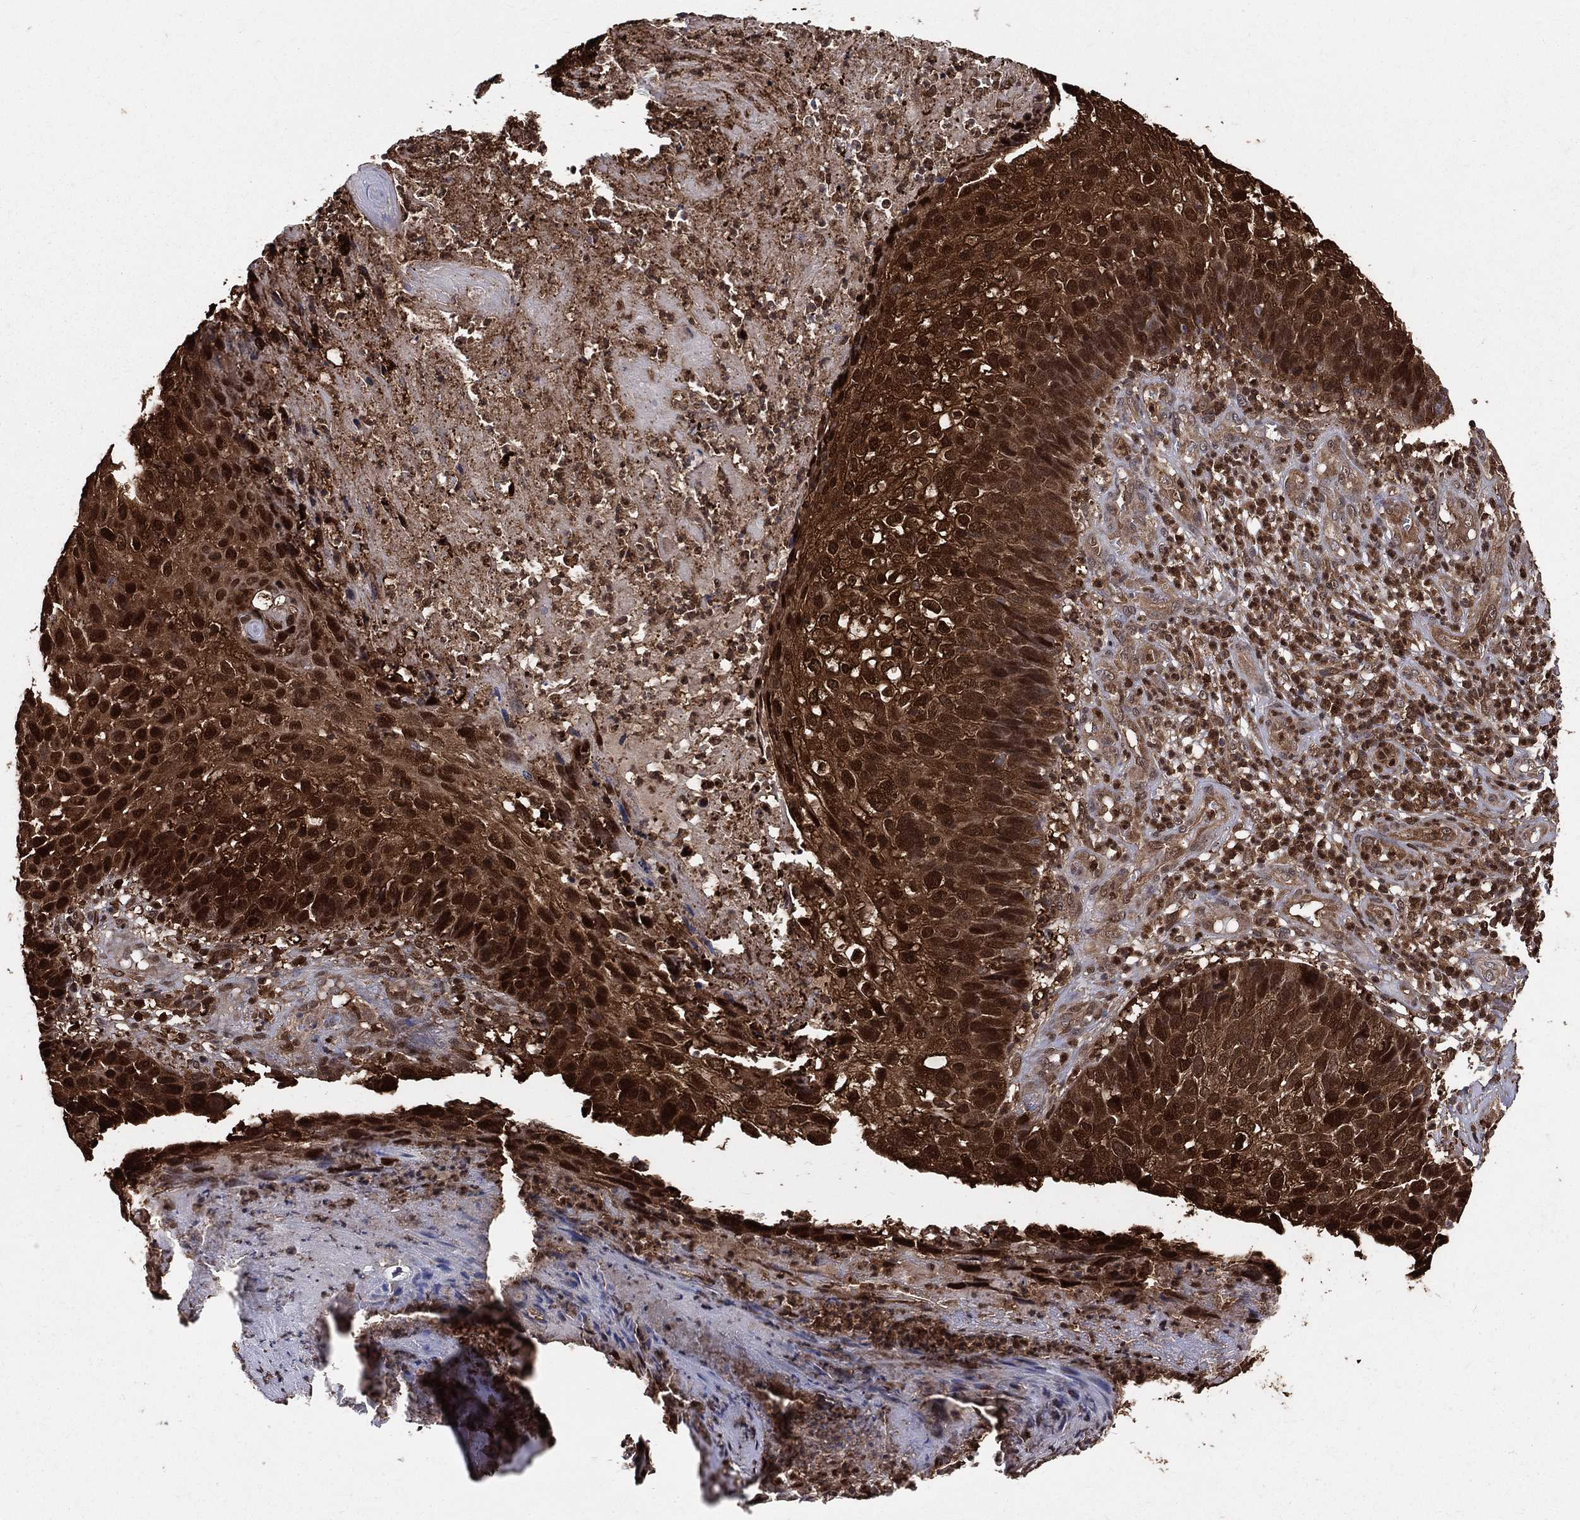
{"staining": {"intensity": "strong", "quantity": ">75%", "location": "cytoplasmic/membranous,nuclear"}, "tissue": "skin cancer", "cell_type": "Tumor cells", "image_type": "cancer", "snomed": [{"axis": "morphology", "description": "Squamous cell carcinoma, NOS"}, {"axis": "topography", "description": "Skin"}], "caption": "Immunohistochemical staining of human skin squamous cell carcinoma reveals strong cytoplasmic/membranous and nuclear protein expression in about >75% of tumor cells.", "gene": "ENO1", "patient": {"sex": "male", "age": 92}}